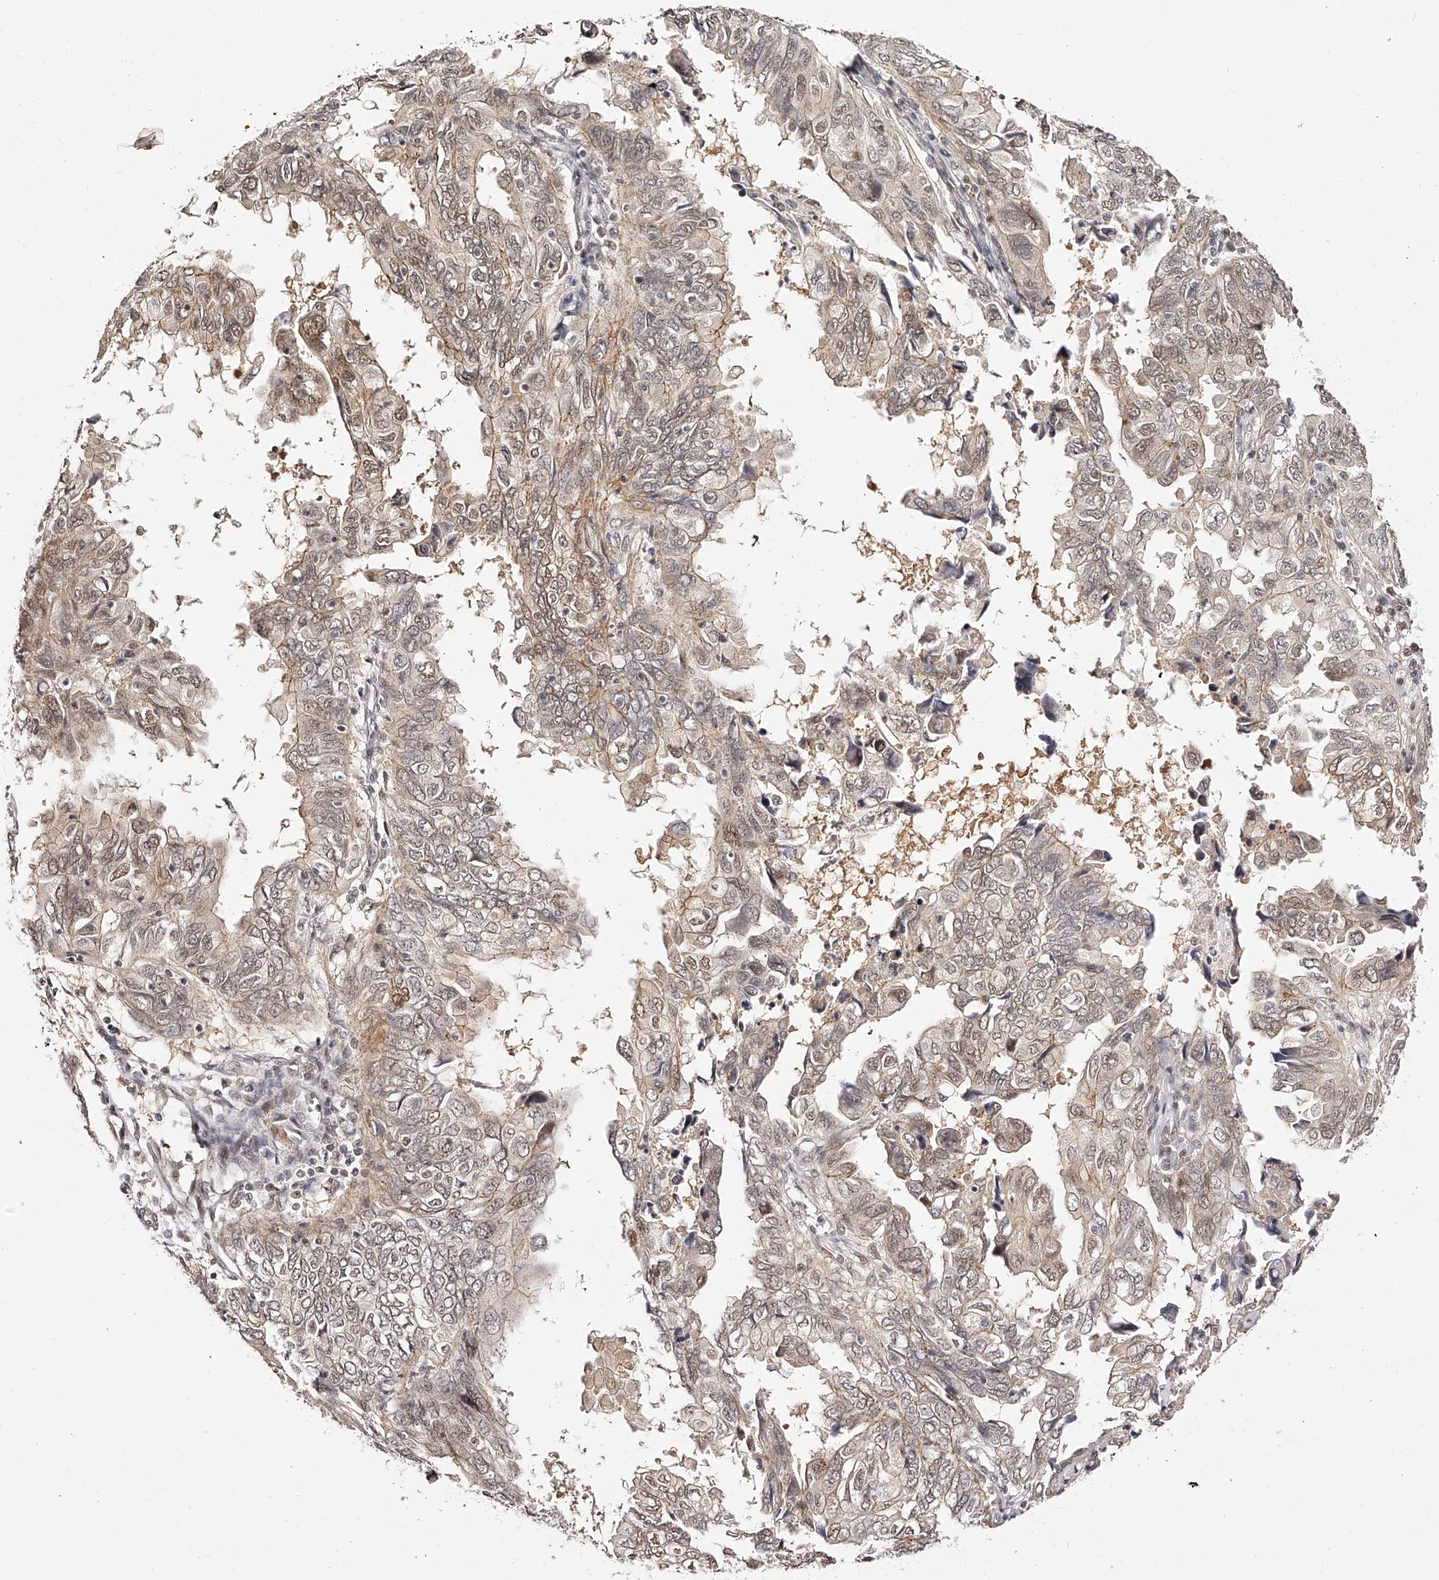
{"staining": {"intensity": "moderate", "quantity": "25%-75%", "location": "cytoplasmic/membranous,nuclear"}, "tissue": "endometrial cancer", "cell_type": "Tumor cells", "image_type": "cancer", "snomed": [{"axis": "morphology", "description": "Adenocarcinoma, NOS"}, {"axis": "topography", "description": "Uterus"}], "caption": "Adenocarcinoma (endometrial) was stained to show a protein in brown. There is medium levels of moderate cytoplasmic/membranous and nuclear expression in approximately 25%-75% of tumor cells.", "gene": "USF3", "patient": {"sex": "female", "age": 77}}